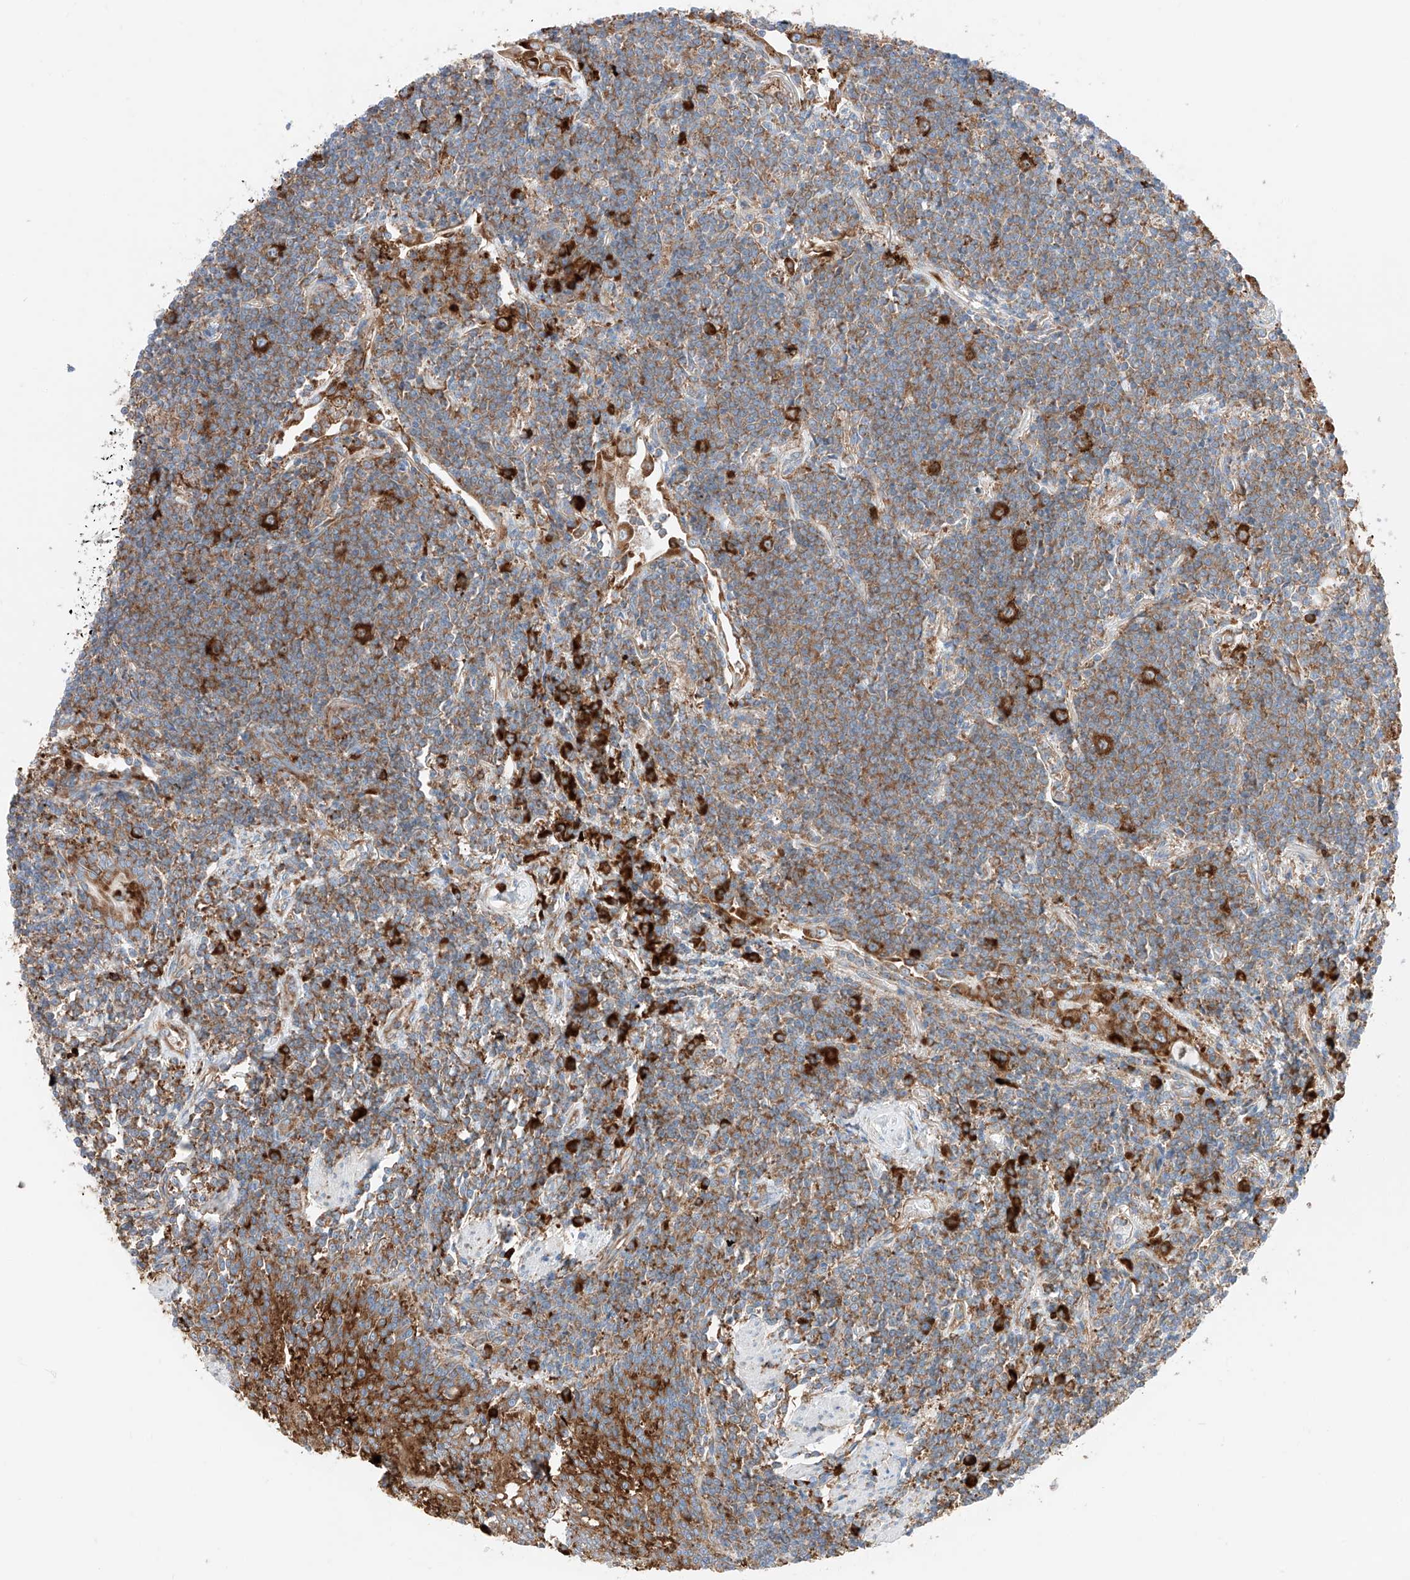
{"staining": {"intensity": "moderate", "quantity": ">75%", "location": "cytoplasmic/membranous"}, "tissue": "lymphoma", "cell_type": "Tumor cells", "image_type": "cancer", "snomed": [{"axis": "morphology", "description": "Malignant lymphoma, non-Hodgkin's type, Low grade"}, {"axis": "topography", "description": "Lung"}], "caption": "Brown immunohistochemical staining in human malignant lymphoma, non-Hodgkin's type (low-grade) shows moderate cytoplasmic/membranous staining in approximately >75% of tumor cells.", "gene": "CRELD1", "patient": {"sex": "female", "age": 71}}